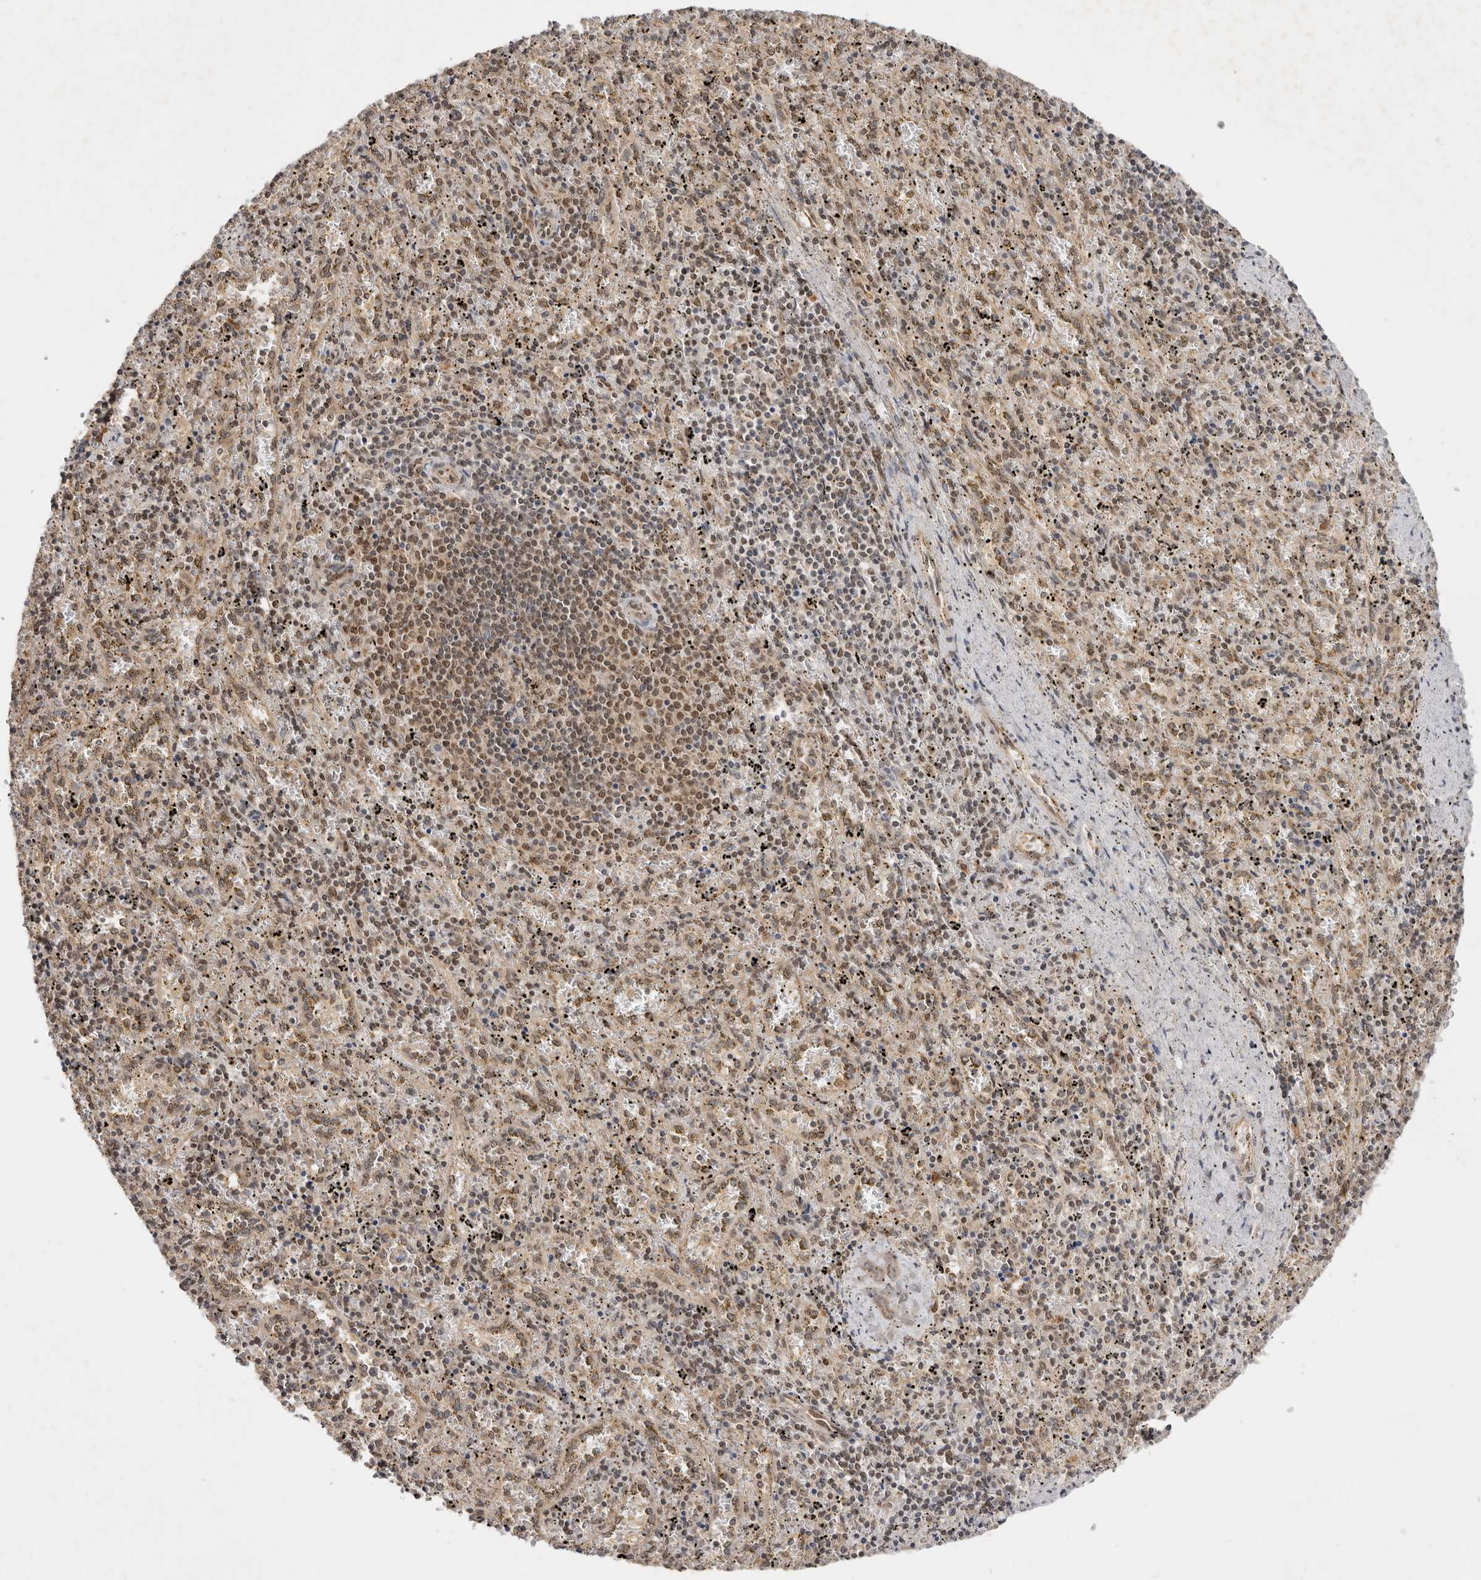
{"staining": {"intensity": "weak", "quantity": "25%-75%", "location": "cytoplasmic/membranous,nuclear"}, "tissue": "spleen", "cell_type": "Cells in red pulp", "image_type": "normal", "snomed": [{"axis": "morphology", "description": "Normal tissue, NOS"}, {"axis": "topography", "description": "Spleen"}], "caption": "A high-resolution micrograph shows immunohistochemistry (IHC) staining of normal spleen, which demonstrates weak cytoplasmic/membranous,nuclear staining in about 25%-75% of cells in red pulp.", "gene": "TARS2", "patient": {"sex": "male", "age": 11}}